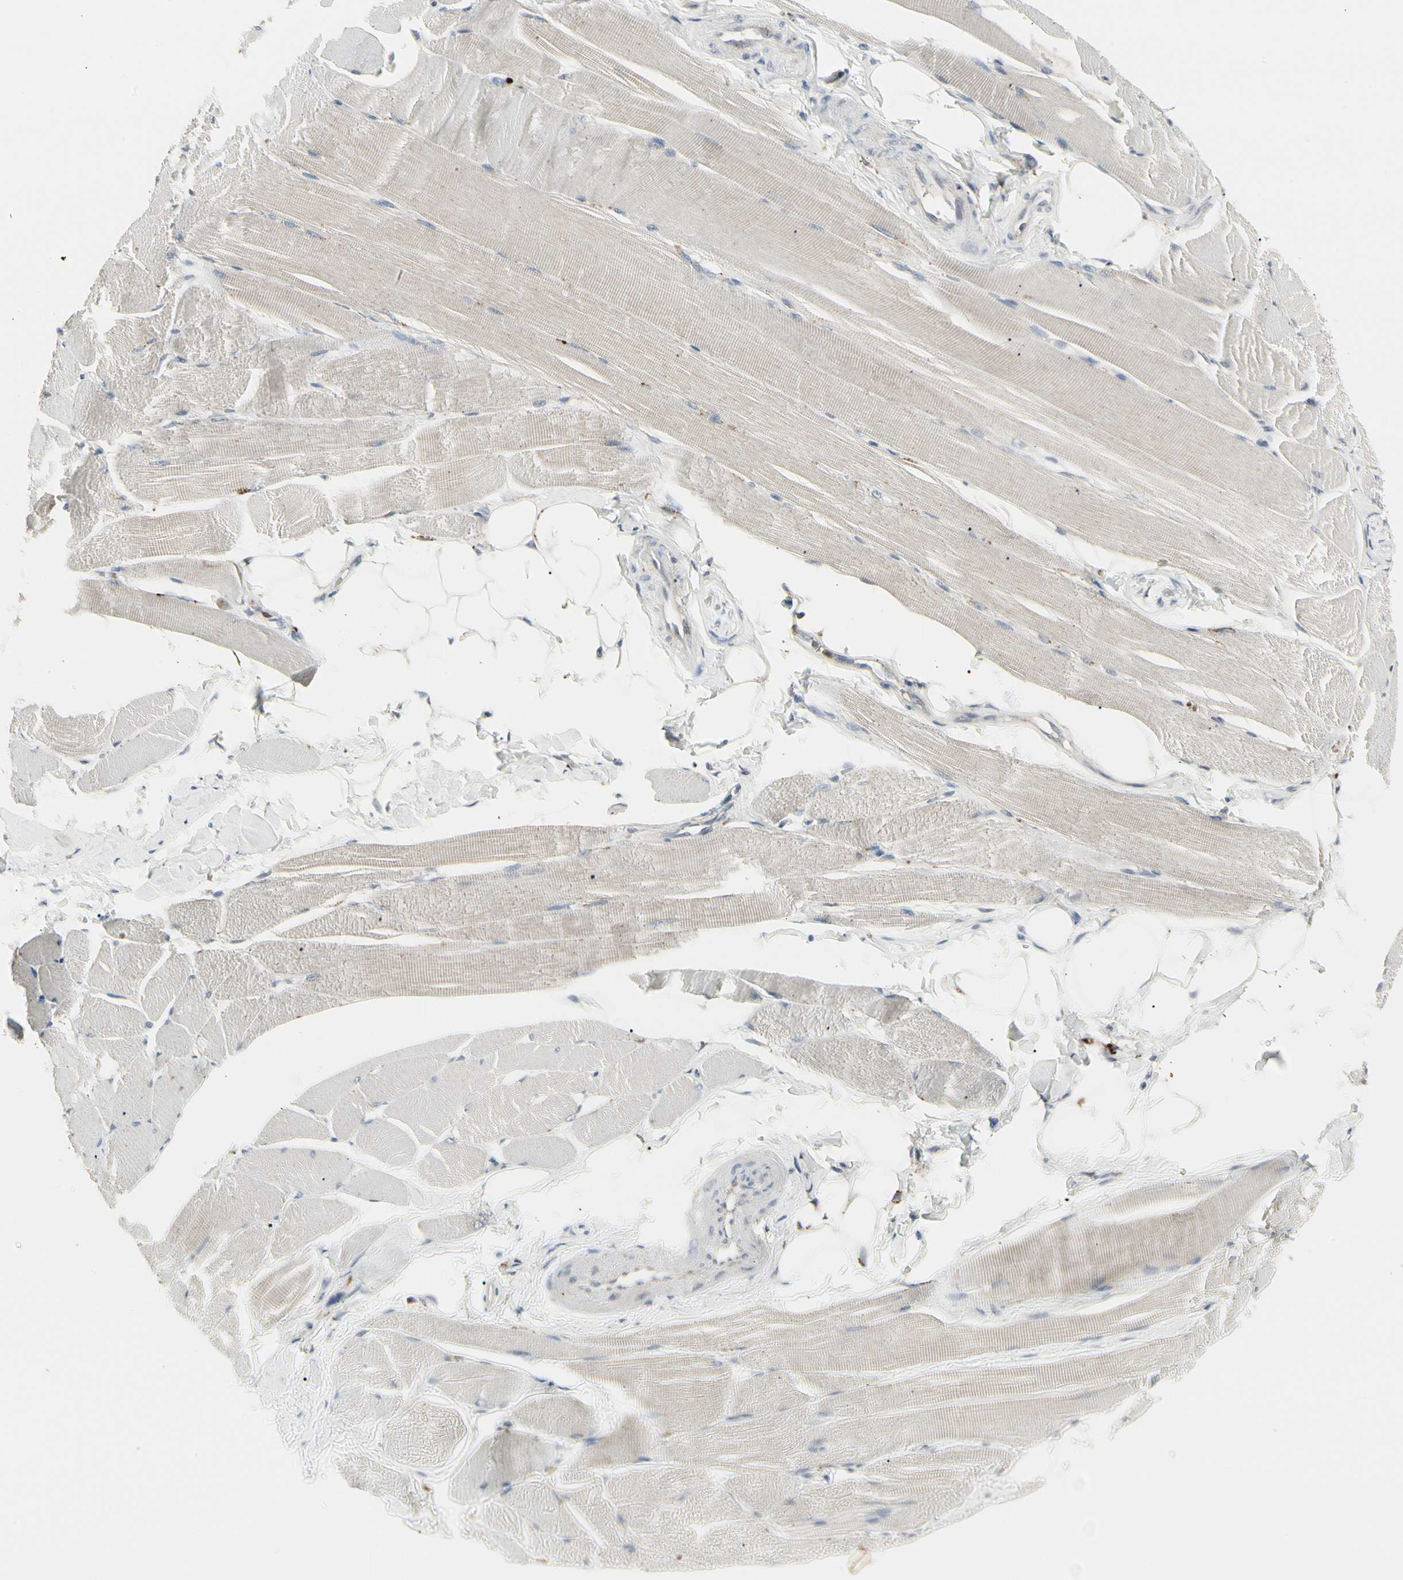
{"staining": {"intensity": "negative", "quantity": "none", "location": "none"}, "tissue": "skeletal muscle", "cell_type": "Myocytes", "image_type": "normal", "snomed": [{"axis": "morphology", "description": "Normal tissue, NOS"}, {"axis": "topography", "description": "Skeletal muscle"}, {"axis": "topography", "description": "Peripheral nerve tissue"}], "caption": "Immunohistochemistry (IHC) of normal skeletal muscle reveals no expression in myocytes.", "gene": "GRN", "patient": {"sex": "female", "age": 84}}